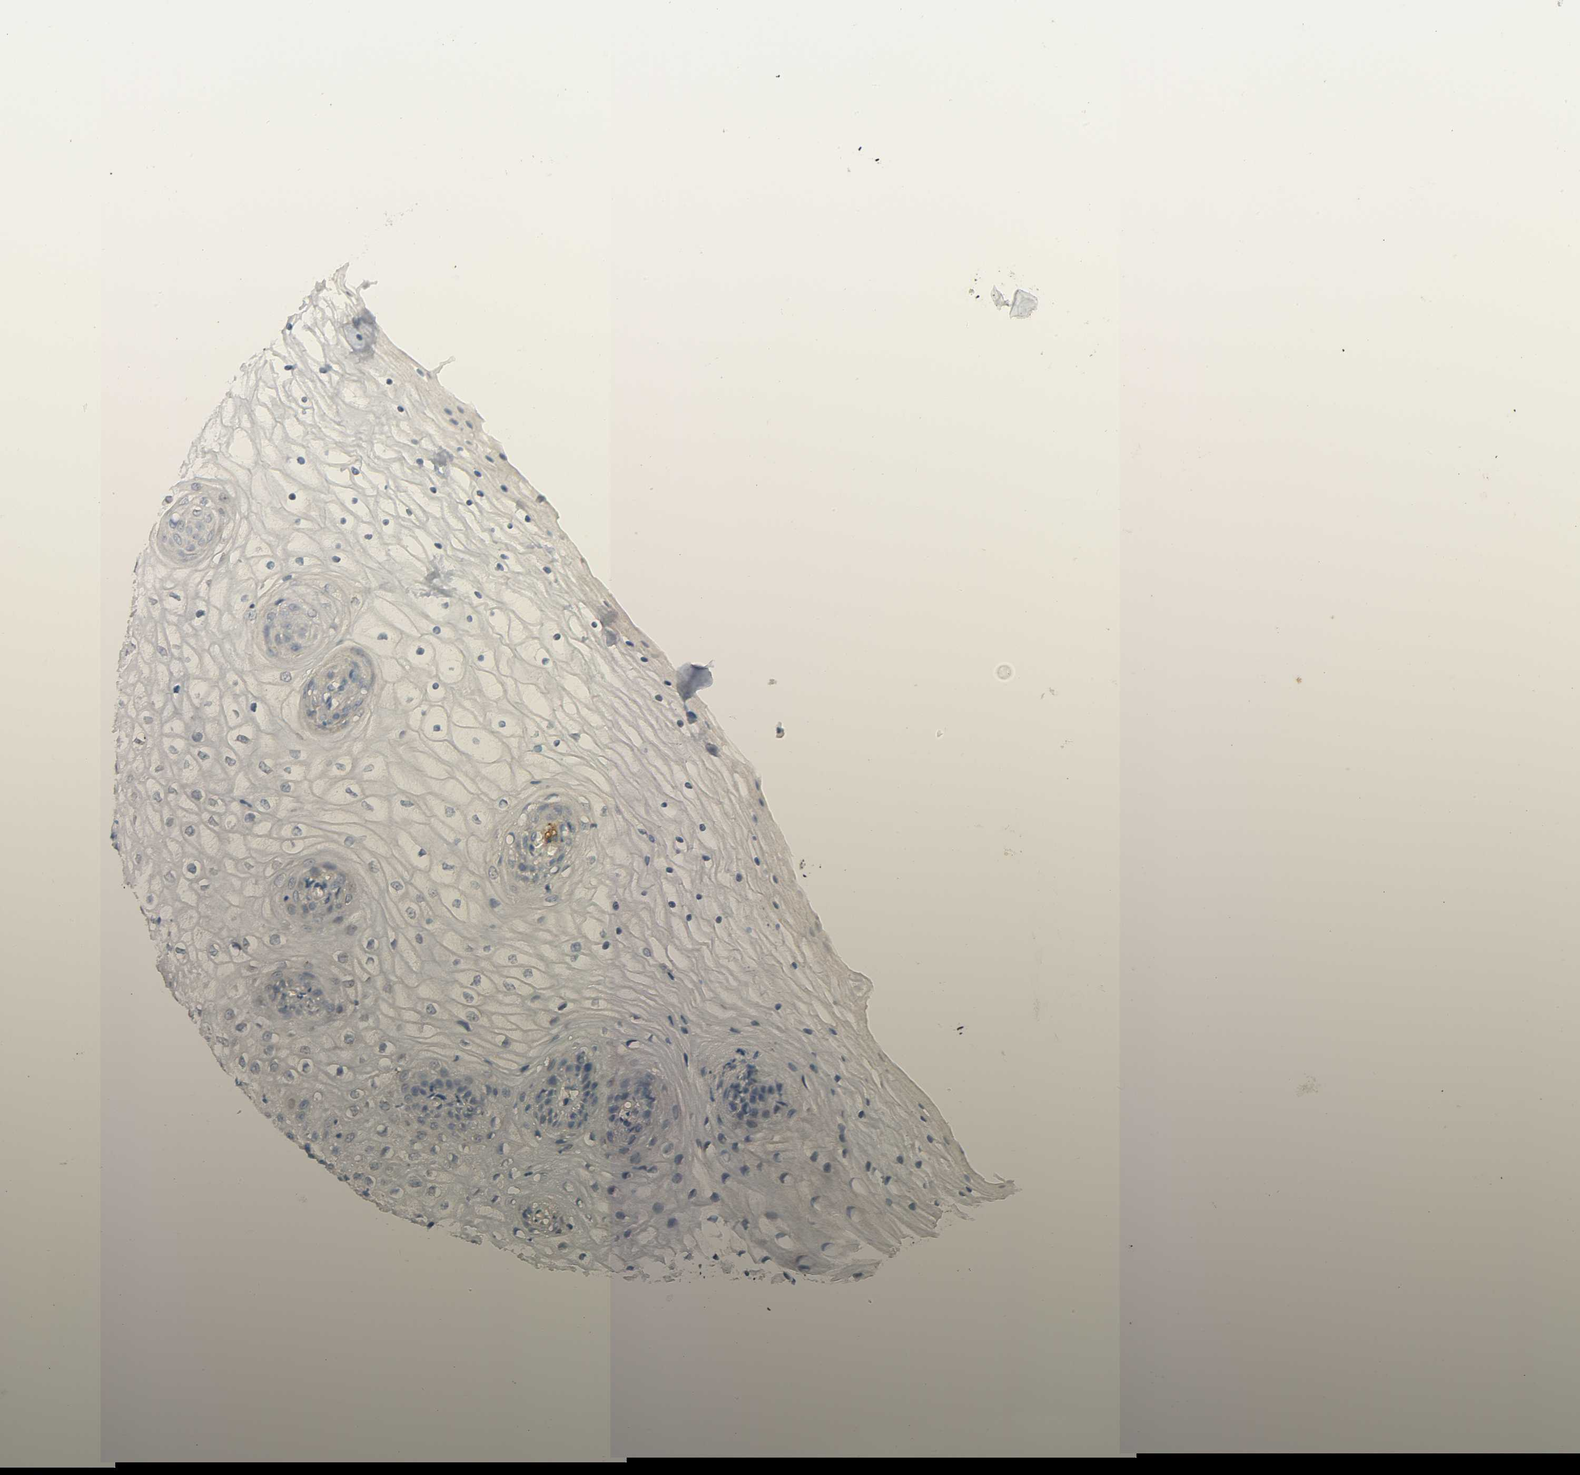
{"staining": {"intensity": "negative", "quantity": "none", "location": "none"}, "tissue": "vagina", "cell_type": "Squamous epithelial cells", "image_type": "normal", "snomed": [{"axis": "morphology", "description": "Normal tissue, NOS"}, {"axis": "topography", "description": "Vagina"}], "caption": "Immunohistochemistry image of normal vagina: vagina stained with DAB (3,3'-diaminobenzidine) displays no significant protein expression in squamous epithelial cells.", "gene": "LIMCH1", "patient": {"sex": "female", "age": 34}}